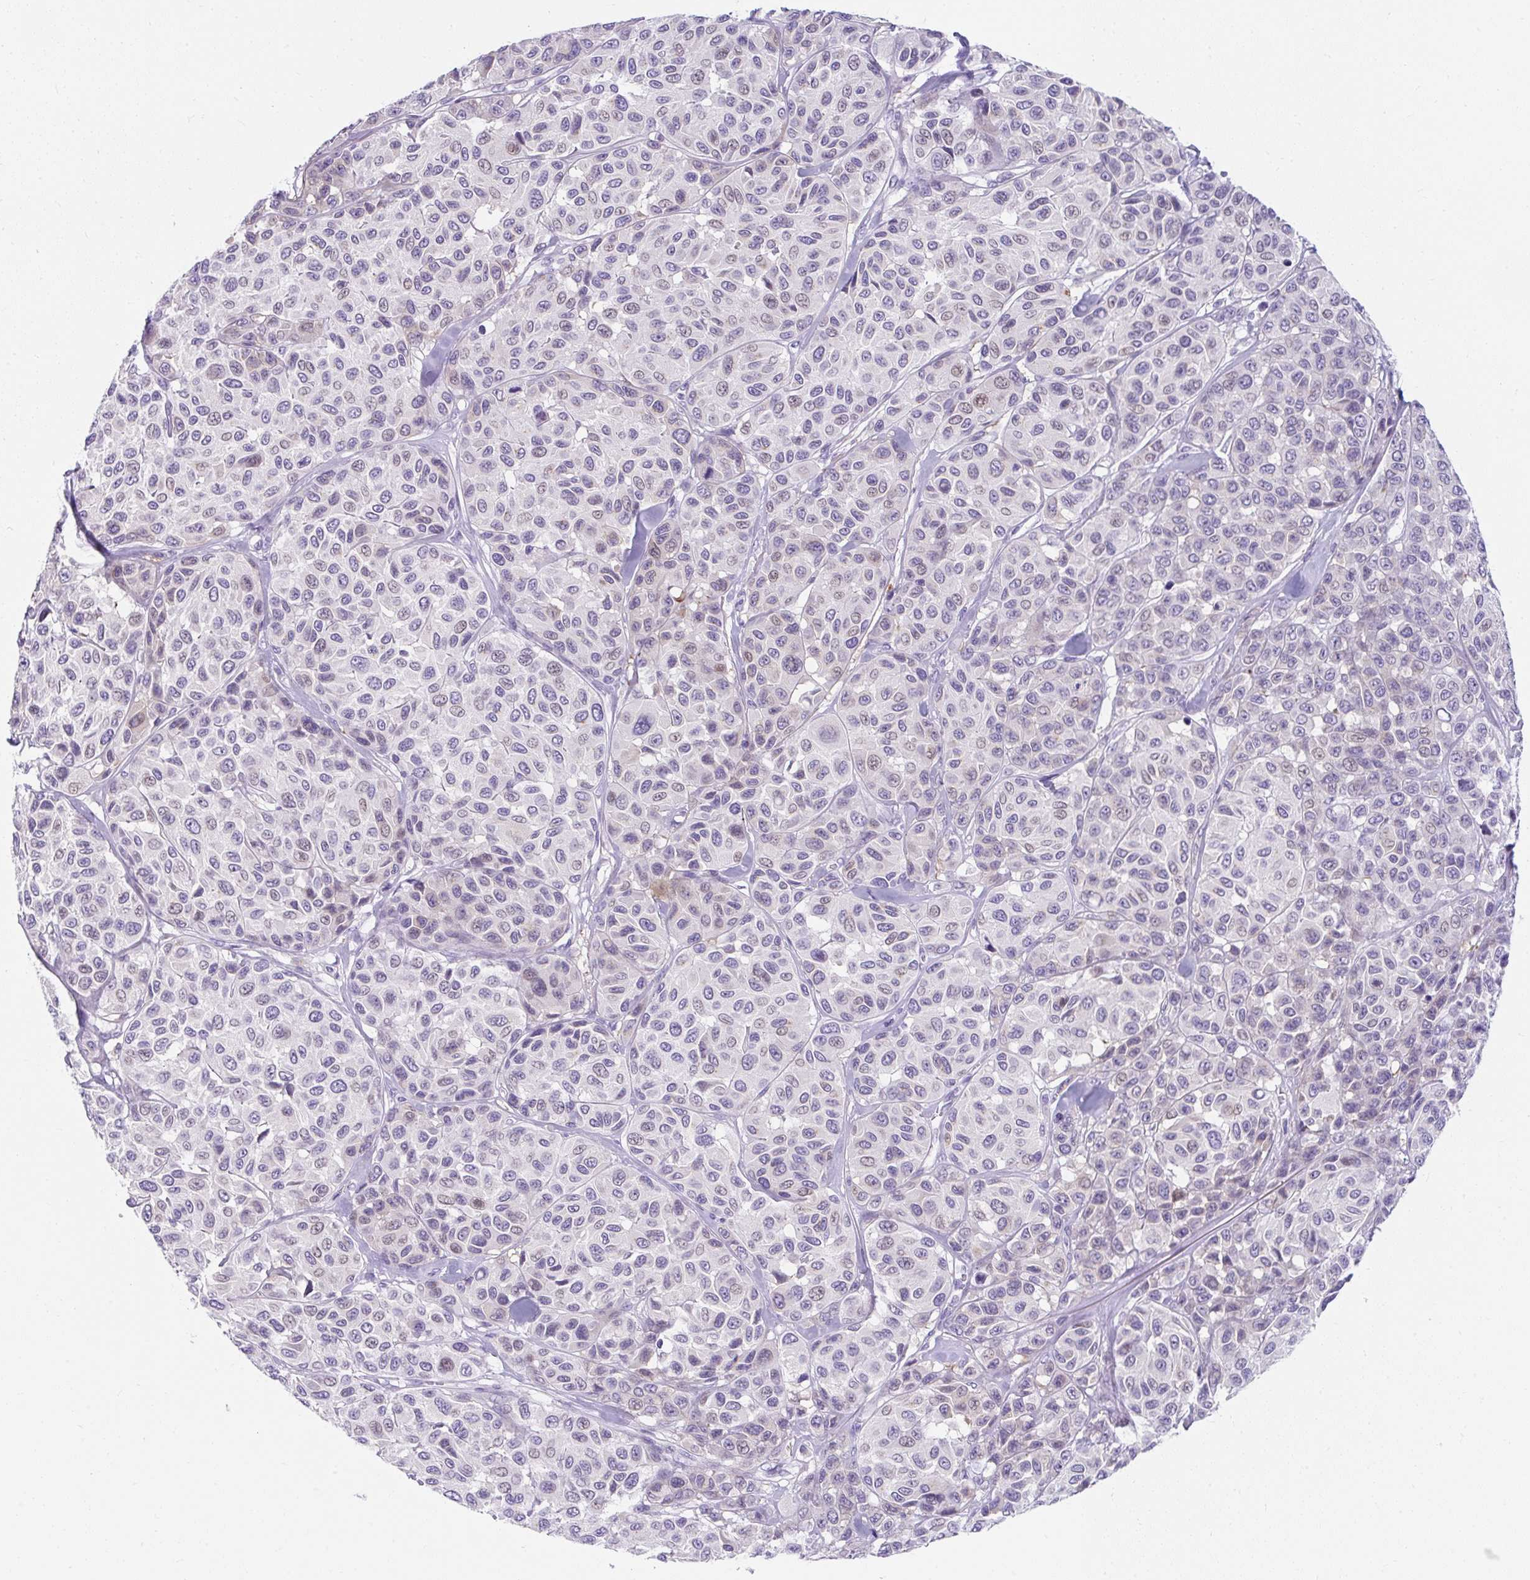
{"staining": {"intensity": "negative", "quantity": "none", "location": "none"}, "tissue": "melanoma", "cell_type": "Tumor cells", "image_type": "cancer", "snomed": [{"axis": "morphology", "description": "Malignant melanoma, NOS"}, {"axis": "topography", "description": "Skin"}], "caption": "Immunohistochemistry (IHC) histopathology image of neoplastic tissue: malignant melanoma stained with DAB (3,3'-diaminobenzidine) displays no significant protein expression in tumor cells.", "gene": "GOLGA8A", "patient": {"sex": "female", "age": 66}}